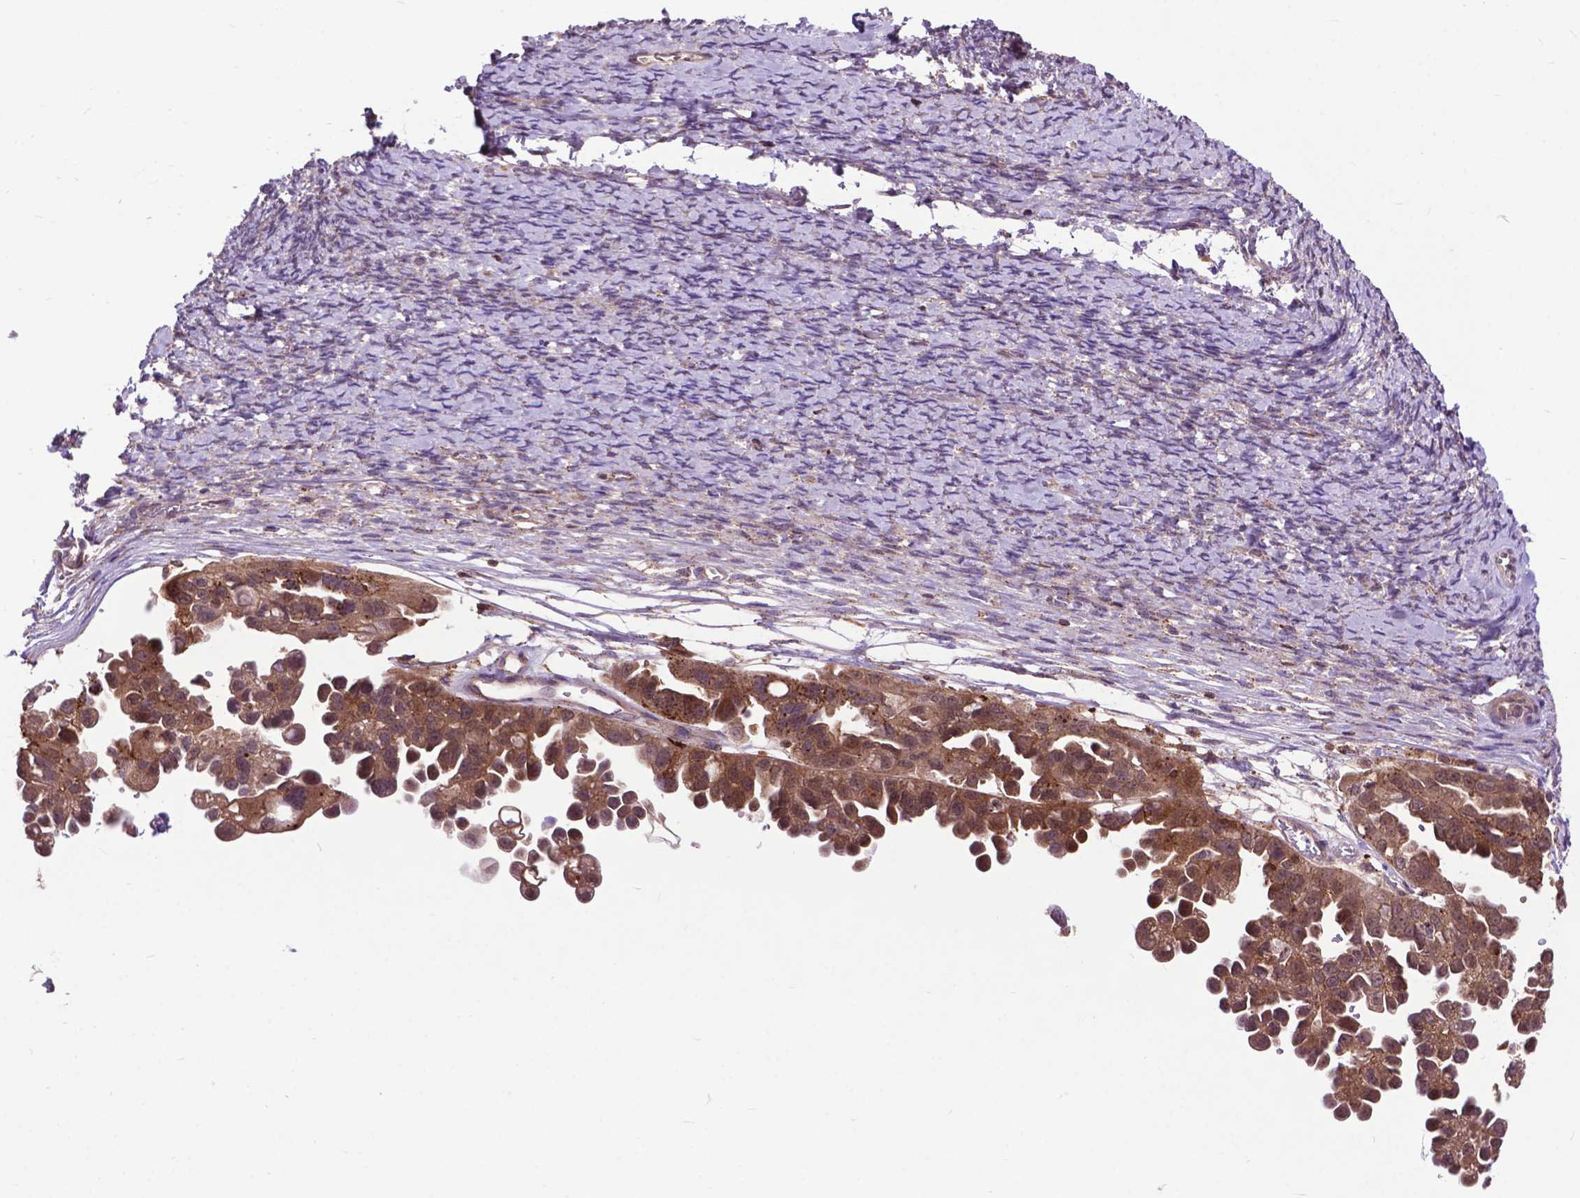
{"staining": {"intensity": "moderate", "quantity": ">75%", "location": "cytoplasmic/membranous"}, "tissue": "ovarian cancer", "cell_type": "Tumor cells", "image_type": "cancer", "snomed": [{"axis": "morphology", "description": "Cystadenocarcinoma, serous, NOS"}, {"axis": "topography", "description": "Ovary"}], "caption": "High-magnification brightfield microscopy of ovarian cancer (serous cystadenocarcinoma) stained with DAB (3,3'-diaminobenzidine) (brown) and counterstained with hematoxylin (blue). tumor cells exhibit moderate cytoplasmic/membranous positivity is seen in about>75% of cells.", "gene": "CHMP4A", "patient": {"sex": "female", "age": 53}}